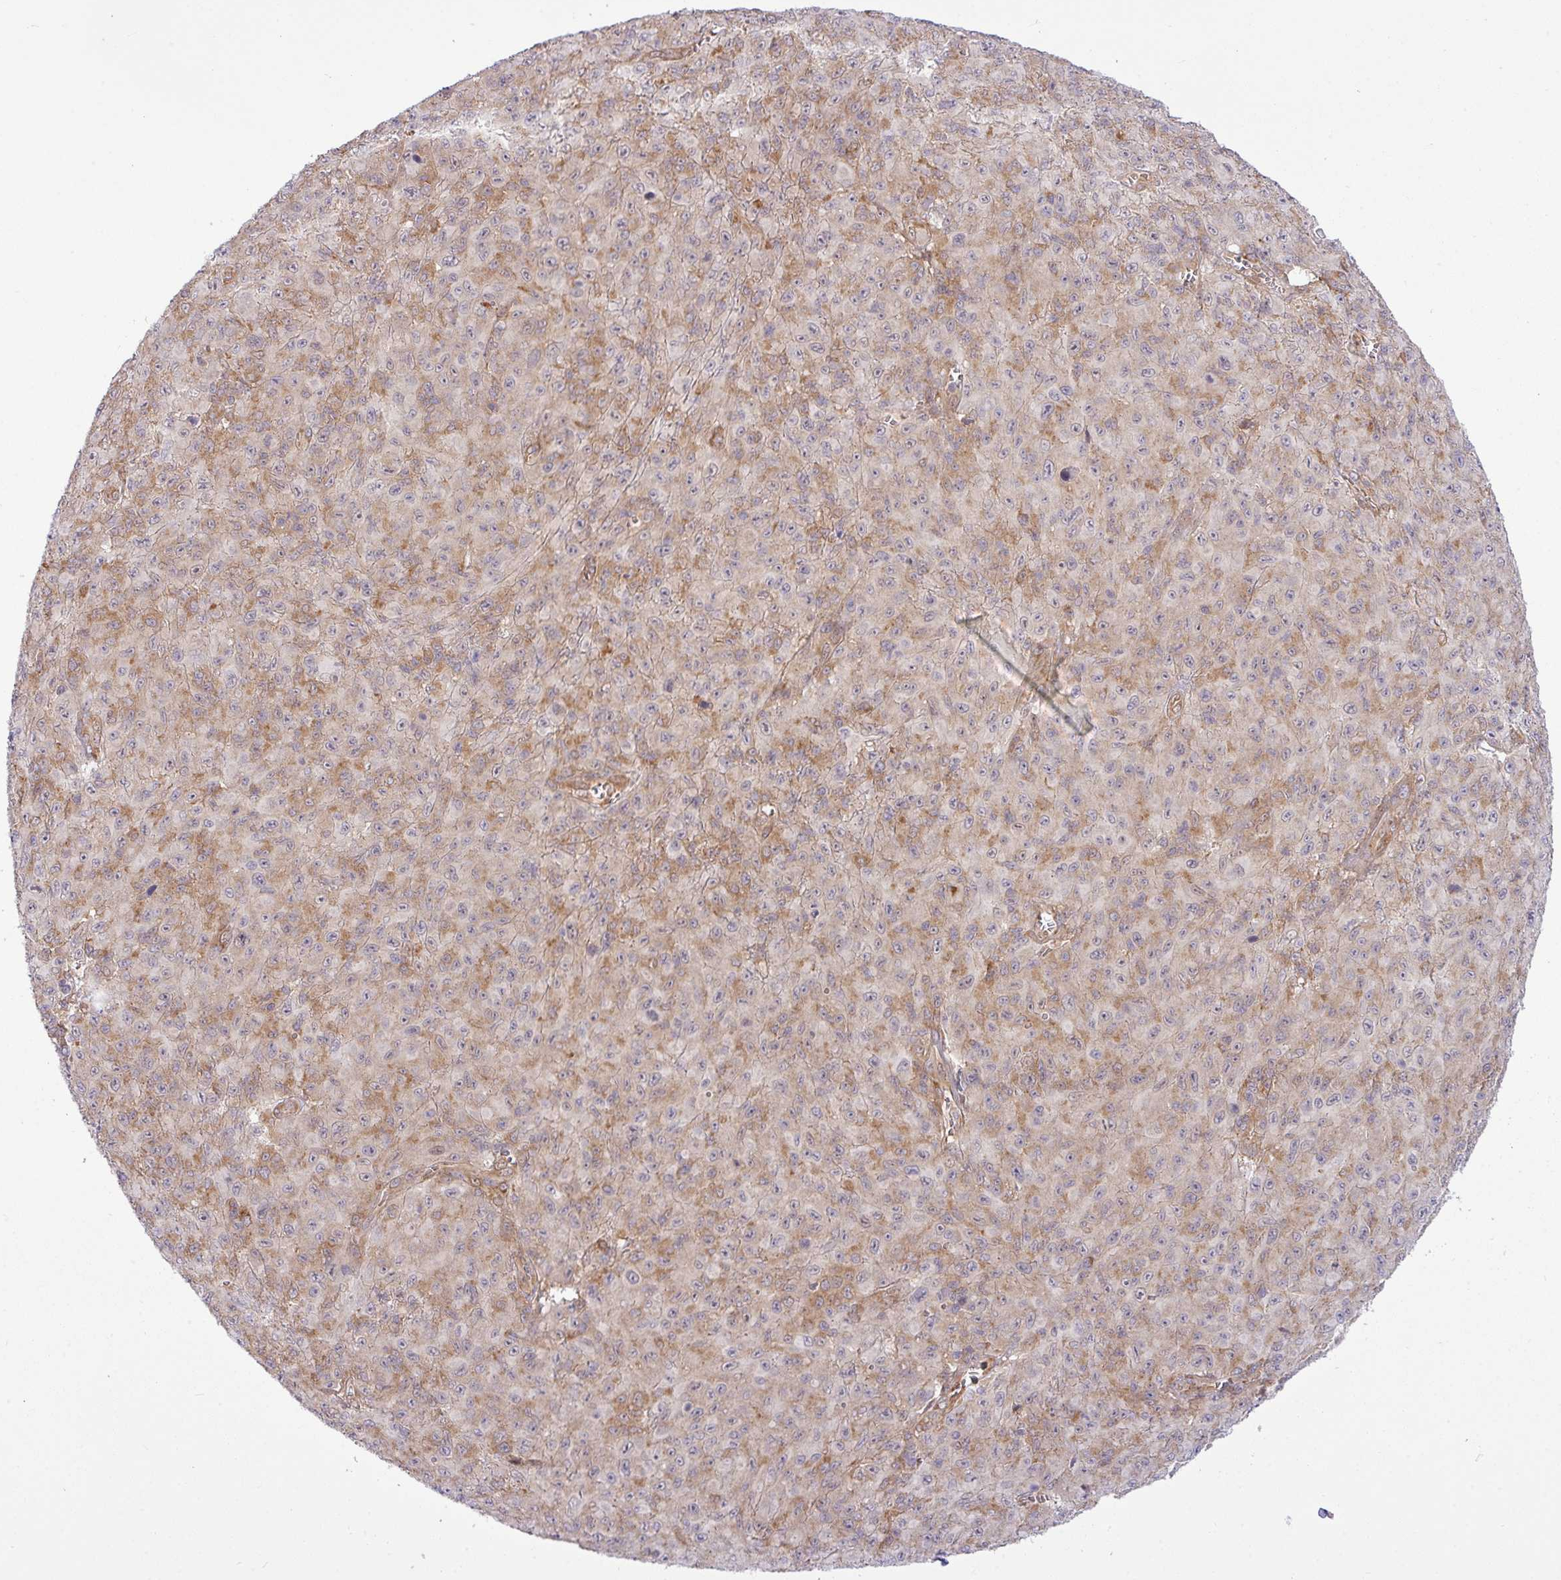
{"staining": {"intensity": "moderate", "quantity": "<25%", "location": "cytoplasmic/membranous"}, "tissue": "melanoma", "cell_type": "Tumor cells", "image_type": "cancer", "snomed": [{"axis": "morphology", "description": "Malignant melanoma, NOS"}, {"axis": "topography", "description": "Skin"}], "caption": "A micrograph of human melanoma stained for a protein displays moderate cytoplasmic/membranous brown staining in tumor cells.", "gene": "FAM222B", "patient": {"sex": "male", "age": 46}}